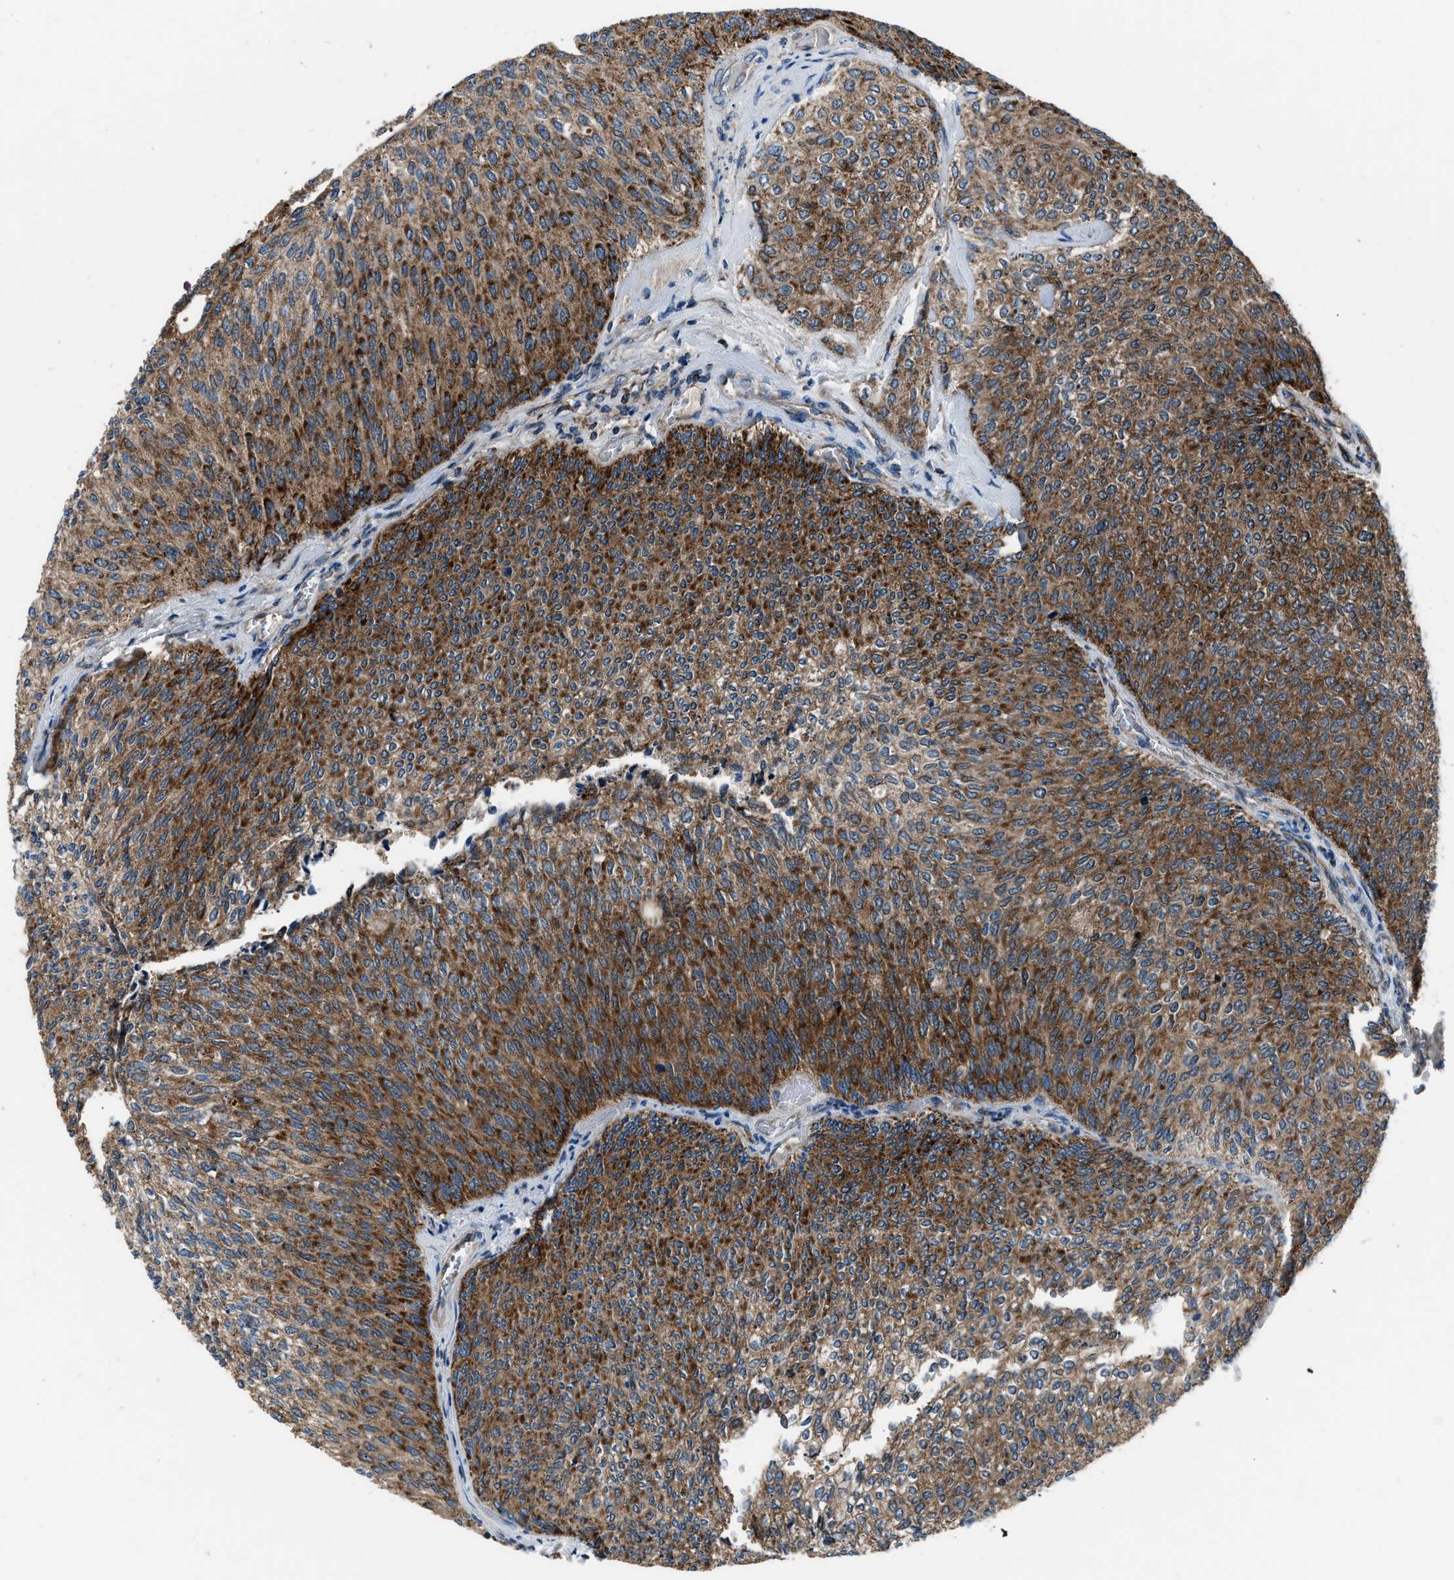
{"staining": {"intensity": "strong", "quantity": ">75%", "location": "cytoplasmic/membranous"}, "tissue": "urothelial cancer", "cell_type": "Tumor cells", "image_type": "cancer", "snomed": [{"axis": "morphology", "description": "Urothelial carcinoma, Low grade"}, {"axis": "topography", "description": "Urinary bladder"}], "caption": "Protein analysis of urothelial carcinoma (low-grade) tissue shows strong cytoplasmic/membranous expression in about >75% of tumor cells.", "gene": "GGCT", "patient": {"sex": "female", "age": 79}}